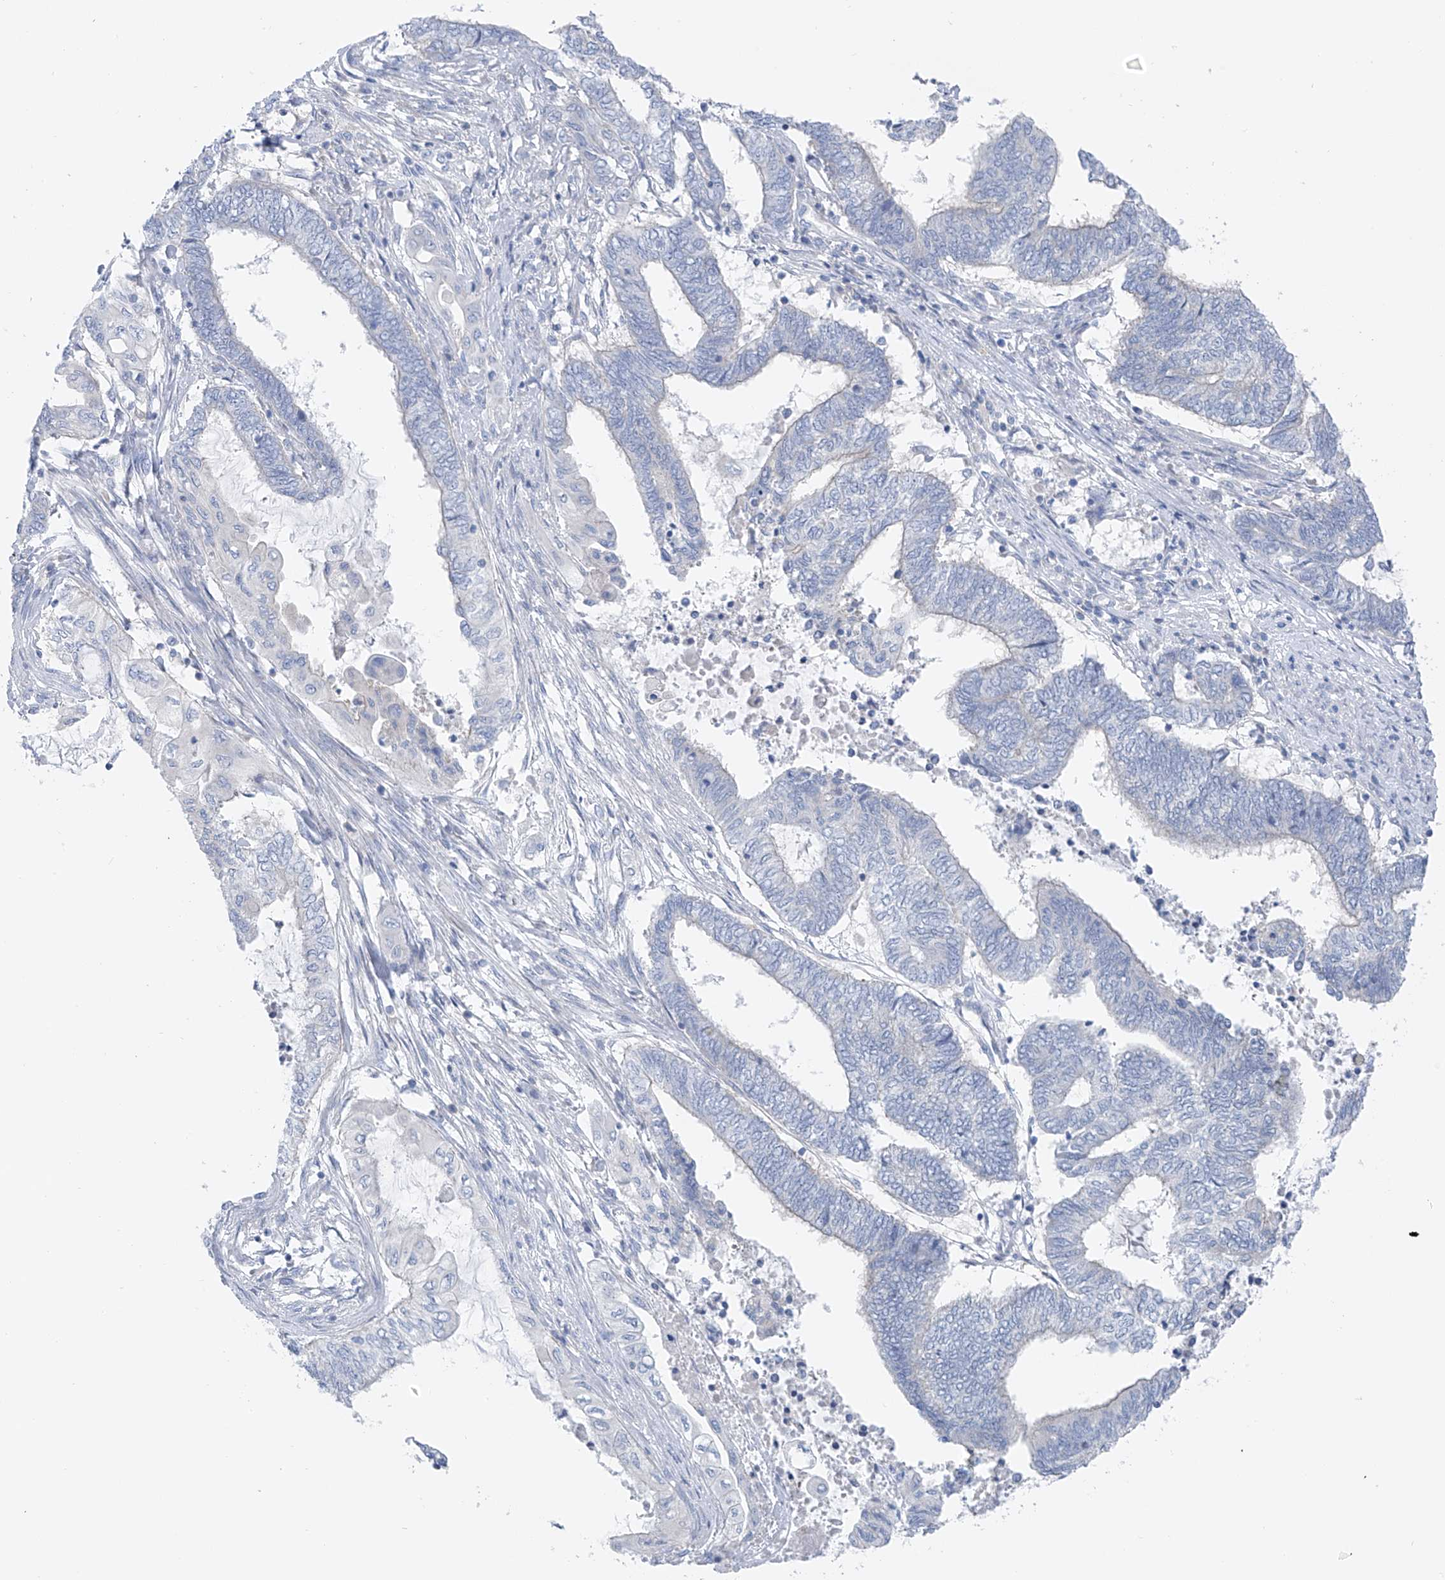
{"staining": {"intensity": "negative", "quantity": "none", "location": "none"}, "tissue": "endometrial cancer", "cell_type": "Tumor cells", "image_type": "cancer", "snomed": [{"axis": "morphology", "description": "Adenocarcinoma, NOS"}, {"axis": "topography", "description": "Uterus"}, {"axis": "topography", "description": "Endometrium"}], "caption": "DAB immunohistochemical staining of human endometrial cancer (adenocarcinoma) shows no significant positivity in tumor cells.", "gene": "POMGNT2", "patient": {"sex": "female", "age": 70}}